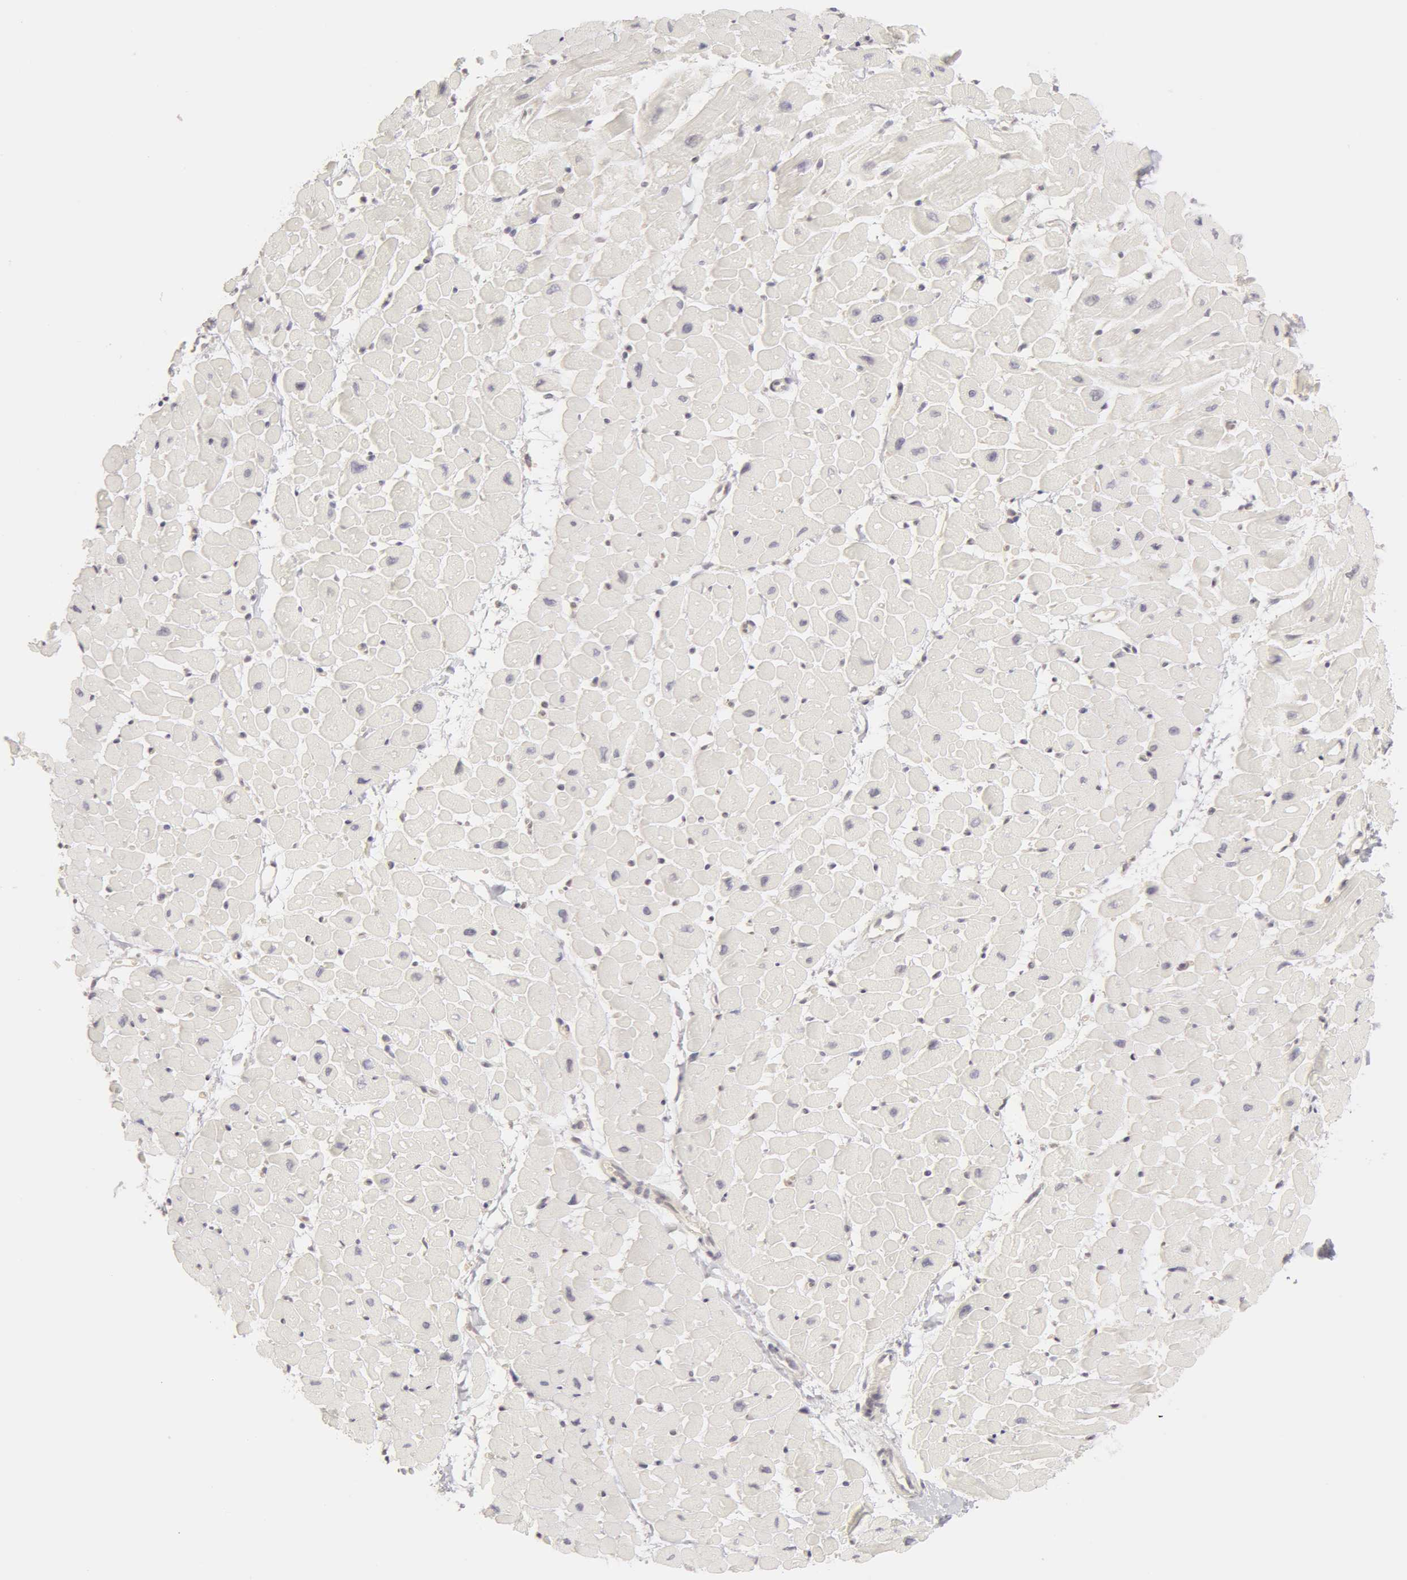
{"staining": {"intensity": "negative", "quantity": "none", "location": "none"}, "tissue": "heart muscle", "cell_type": "Cardiomyocytes", "image_type": "normal", "snomed": [{"axis": "morphology", "description": "Normal tissue, NOS"}, {"axis": "topography", "description": "Heart"}], "caption": "Human heart muscle stained for a protein using IHC reveals no expression in cardiomyocytes.", "gene": "ADAM10", "patient": {"sex": "male", "age": 45}}